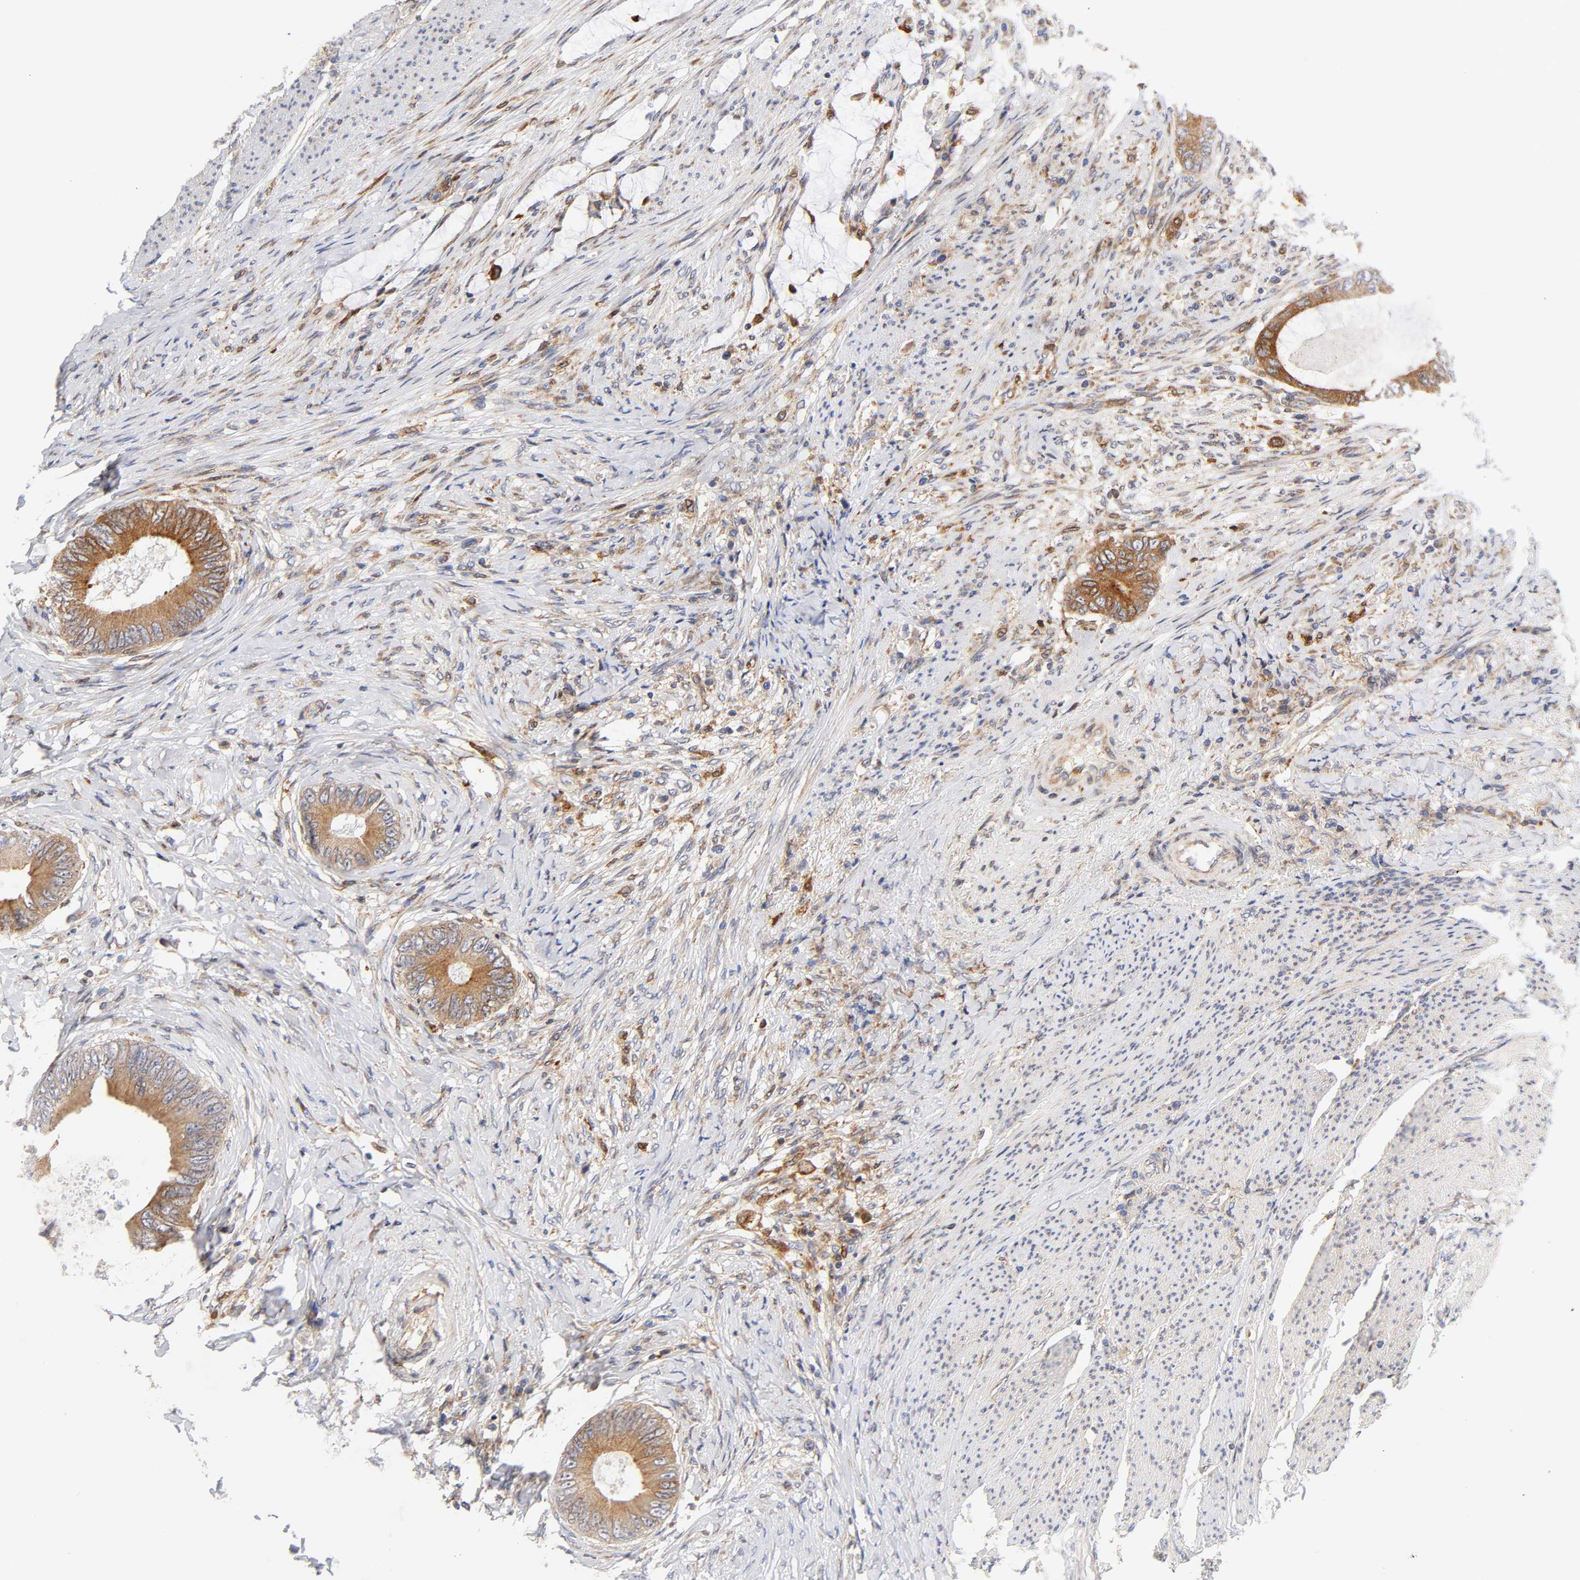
{"staining": {"intensity": "moderate", "quantity": ">75%", "location": "cytoplasmic/membranous"}, "tissue": "colorectal cancer", "cell_type": "Tumor cells", "image_type": "cancer", "snomed": [{"axis": "morphology", "description": "Normal tissue, NOS"}, {"axis": "morphology", "description": "Adenocarcinoma, NOS"}, {"axis": "topography", "description": "Rectum"}, {"axis": "topography", "description": "Peripheral nerve tissue"}], "caption": "Immunohistochemical staining of human colorectal adenocarcinoma exhibits medium levels of moderate cytoplasmic/membranous protein expression in about >75% of tumor cells.", "gene": "POR", "patient": {"sex": "female", "age": 77}}